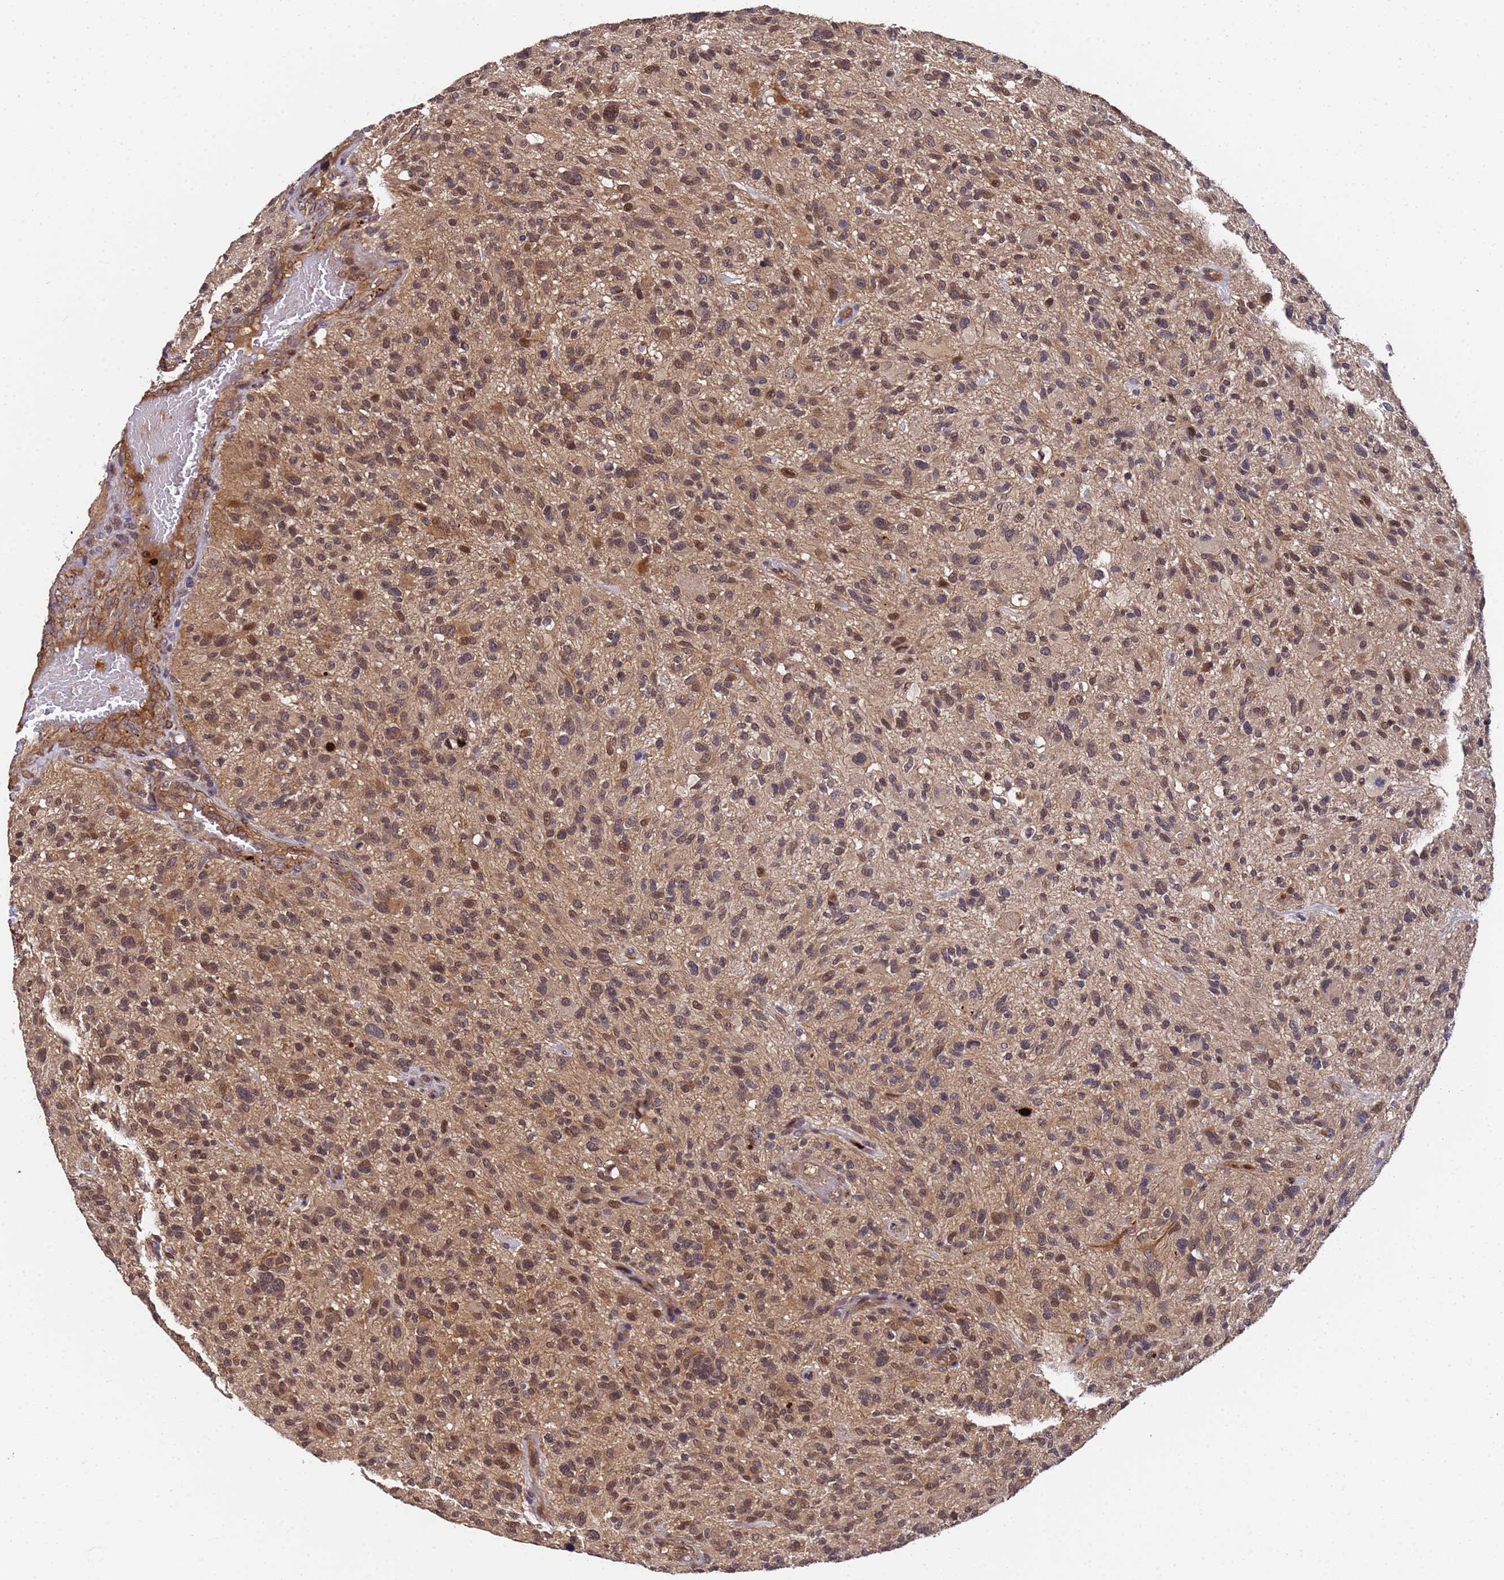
{"staining": {"intensity": "moderate", "quantity": ">75%", "location": "cytoplasmic/membranous,nuclear"}, "tissue": "glioma", "cell_type": "Tumor cells", "image_type": "cancer", "snomed": [{"axis": "morphology", "description": "Glioma, malignant, High grade"}, {"axis": "topography", "description": "Brain"}], "caption": "About >75% of tumor cells in glioma reveal moderate cytoplasmic/membranous and nuclear protein expression as visualized by brown immunohistochemical staining.", "gene": "GSTCD", "patient": {"sex": "male", "age": 47}}